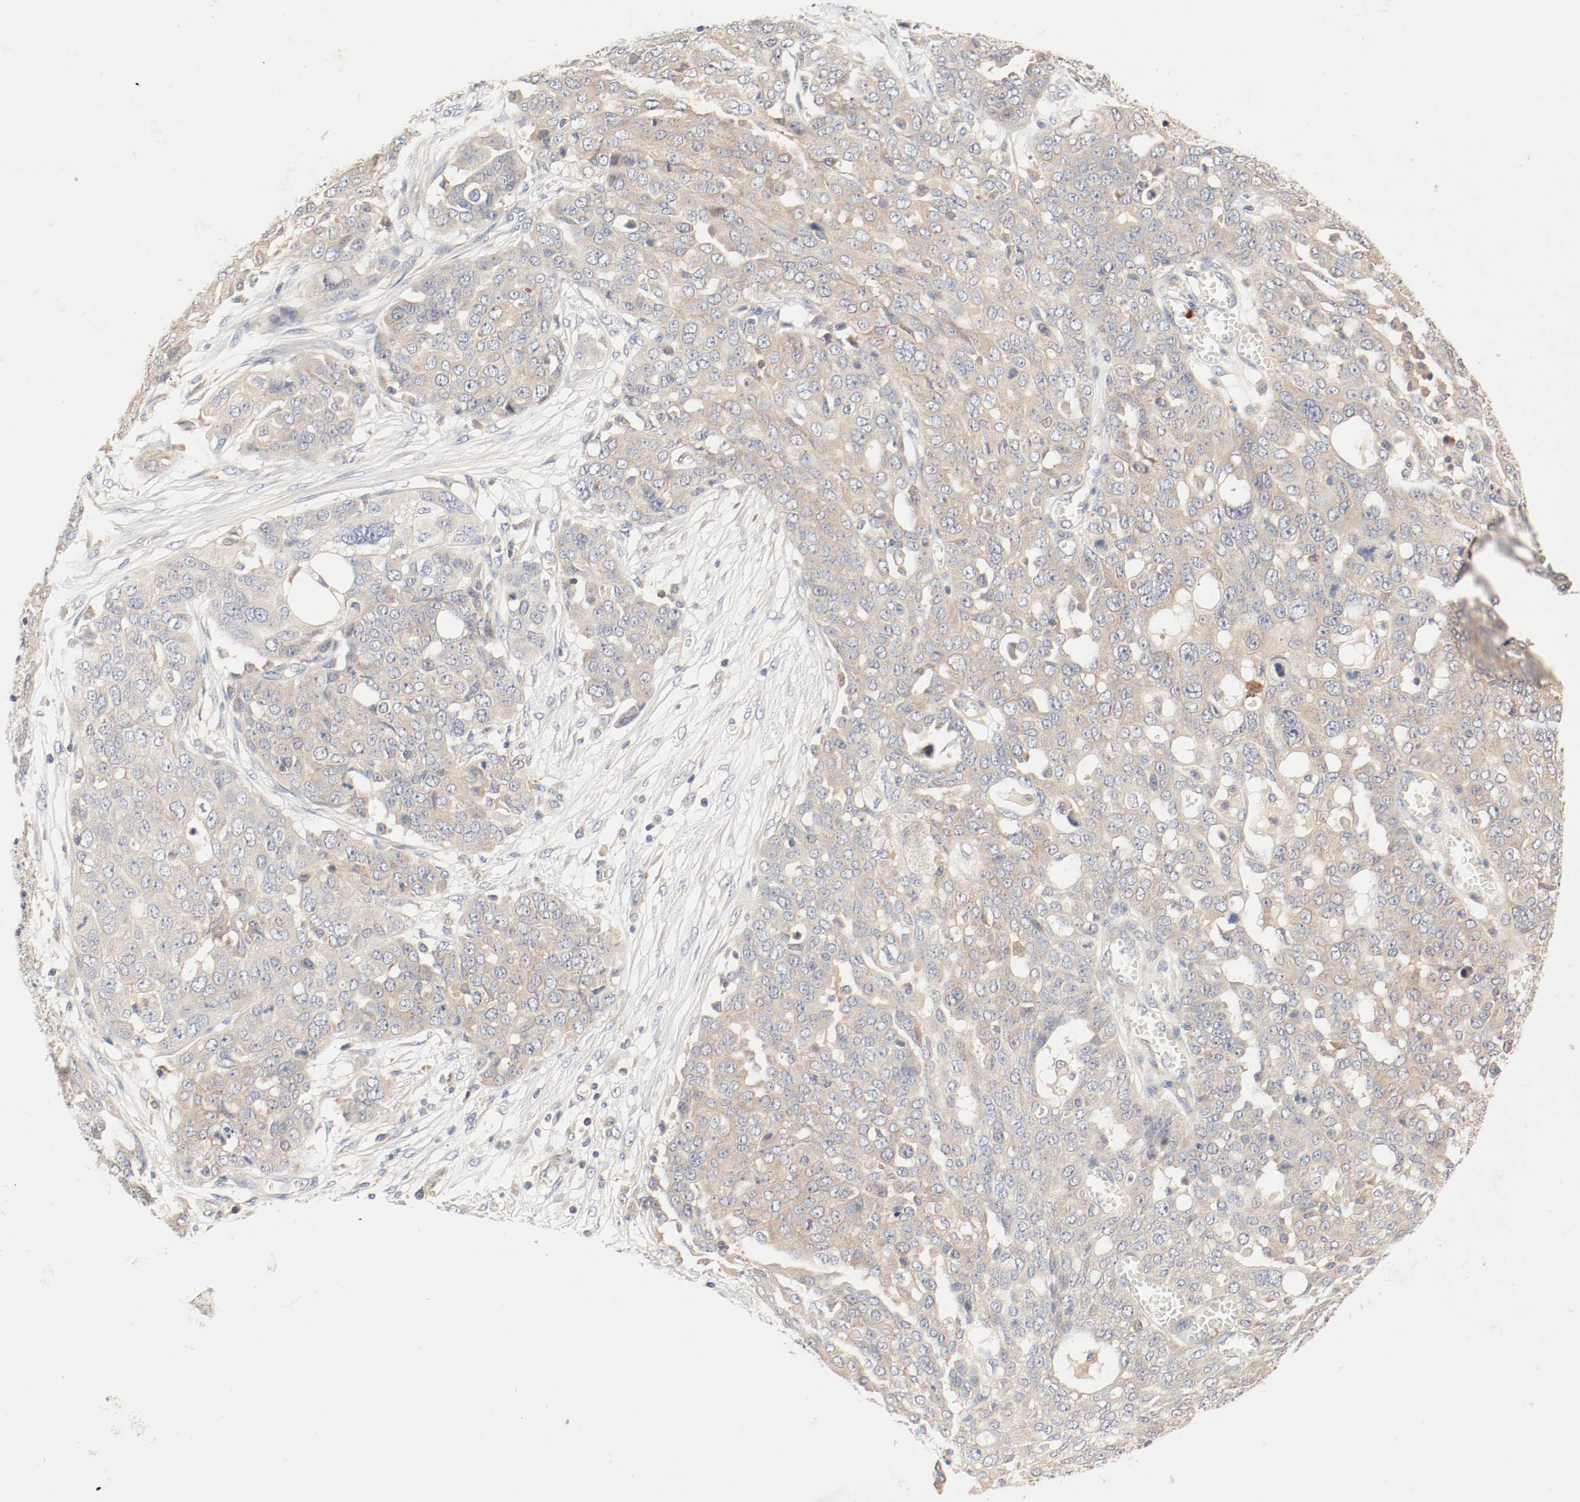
{"staining": {"intensity": "moderate", "quantity": ">75%", "location": "cytoplasmic/membranous"}, "tissue": "ovarian cancer", "cell_type": "Tumor cells", "image_type": "cancer", "snomed": [{"axis": "morphology", "description": "Cystadenocarcinoma, serous, NOS"}, {"axis": "topography", "description": "Soft tissue"}, {"axis": "topography", "description": "Ovary"}], "caption": "Ovarian cancer (serous cystadenocarcinoma) stained for a protein (brown) demonstrates moderate cytoplasmic/membranous positive staining in about >75% of tumor cells.", "gene": "GIT1", "patient": {"sex": "female", "age": 57}}